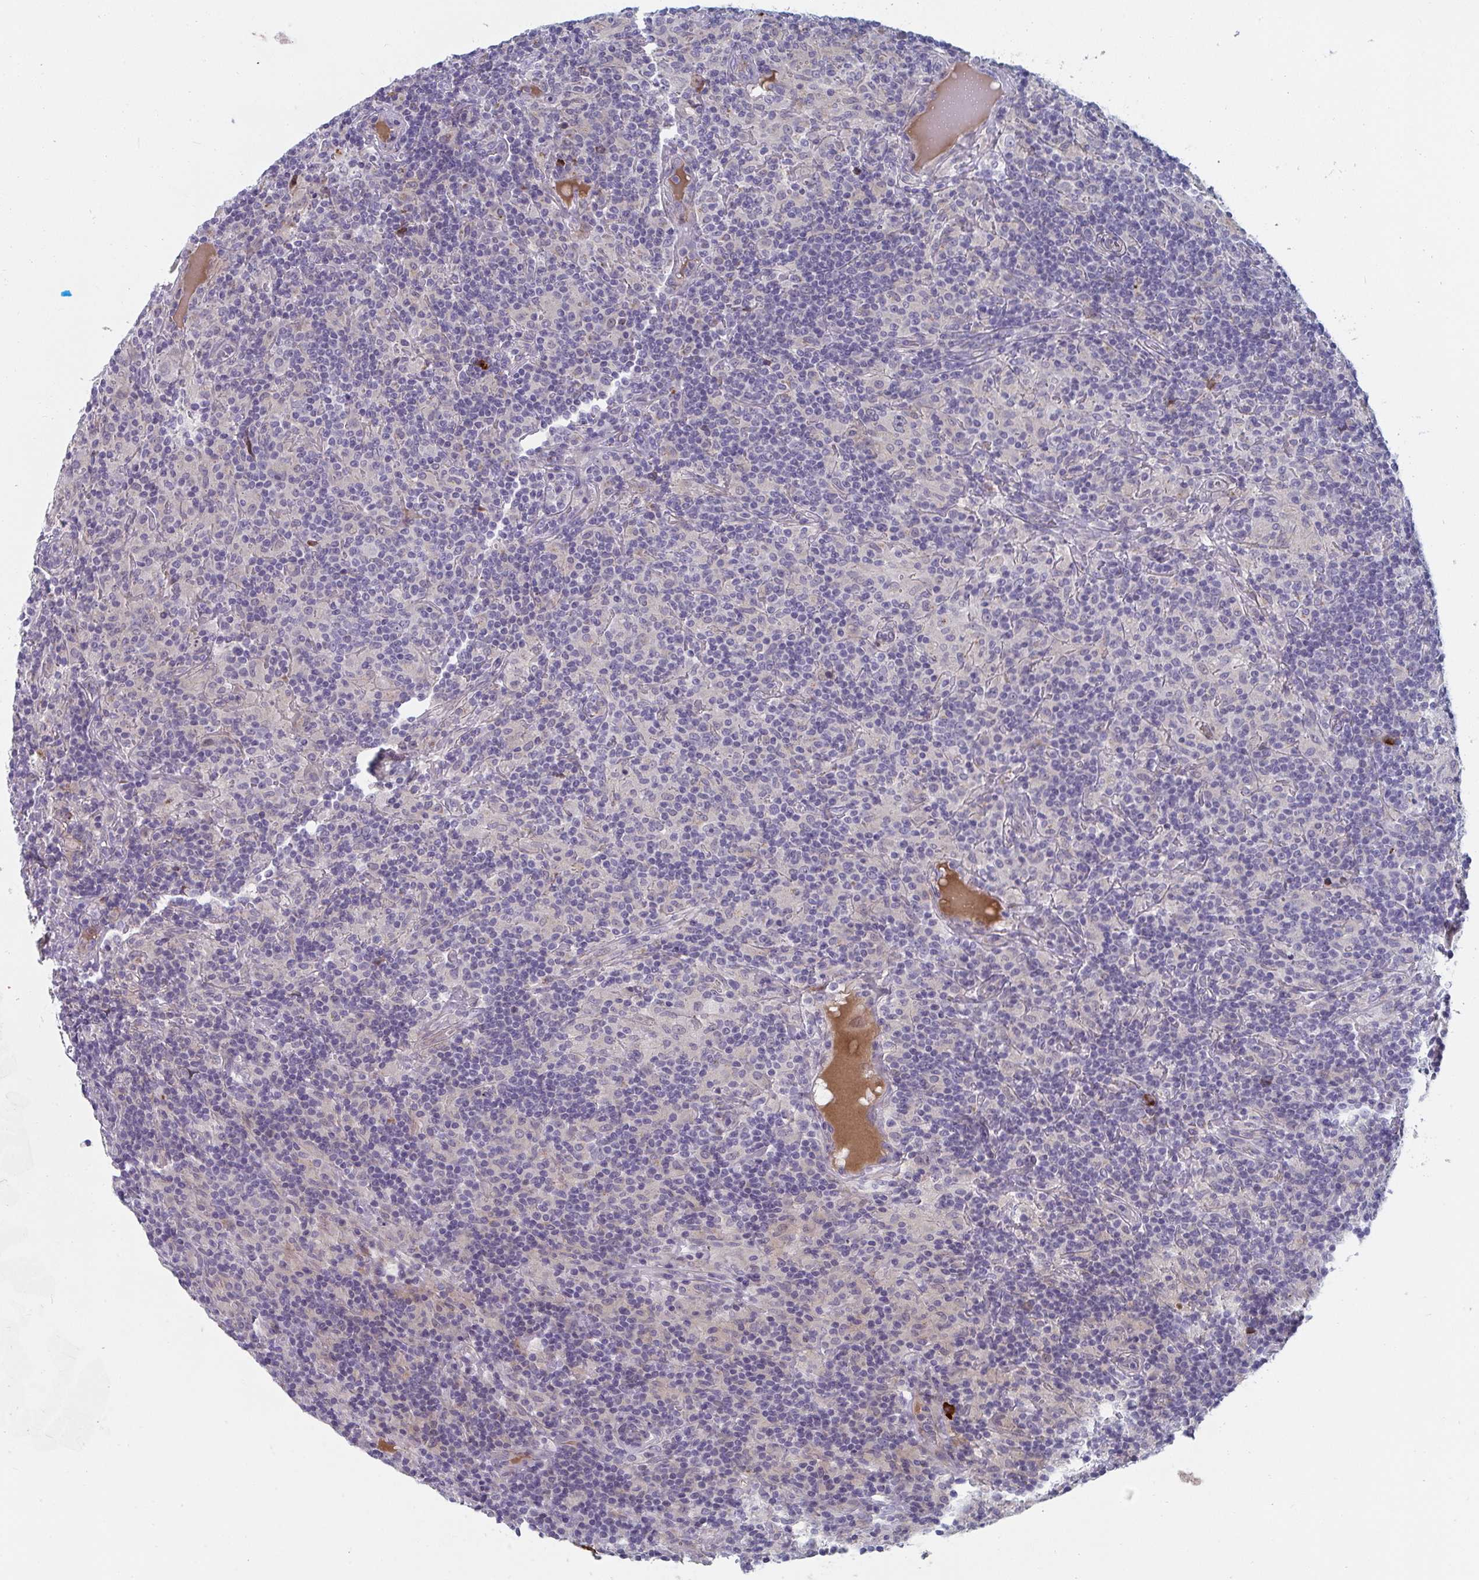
{"staining": {"intensity": "negative", "quantity": "none", "location": "none"}, "tissue": "lymphoma", "cell_type": "Tumor cells", "image_type": "cancer", "snomed": [{"axis": "morphology", "description": "Hodgkin's disease, NOS"}, {"axis": "topography", "description": "Lymph node"}], "caption": "The photomicrograph exhibits no significant positivity in tumor cells of lymphoma.", "gene": "PSMG1", "patient": {"sex": "male", "age": 70}}